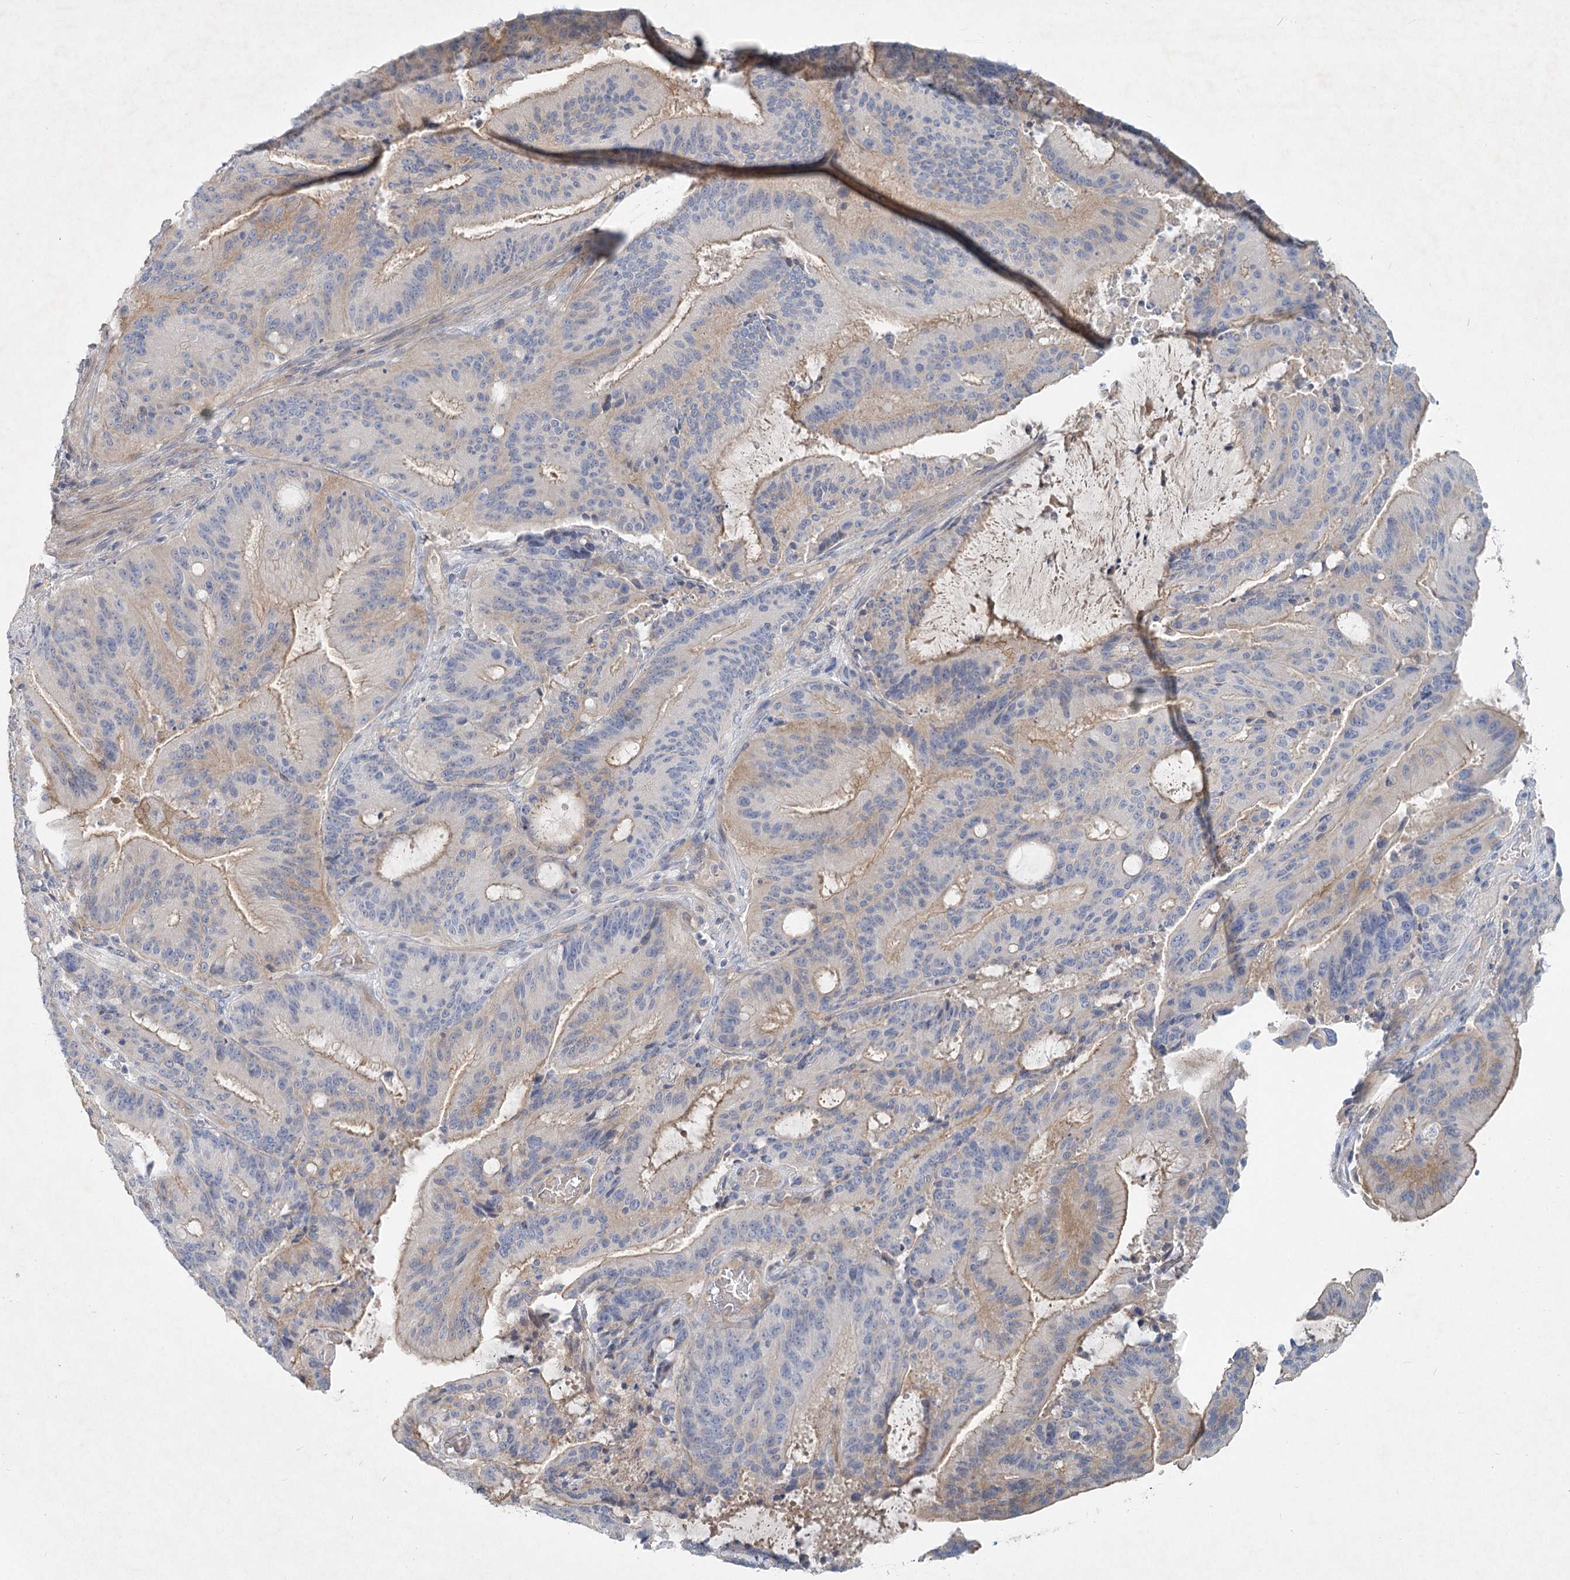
{"staining": {"intensity": "weak", "quantity": "<25%", "location": "cytoplasmic/membranous"}, "tissue": "liver cancer", "cell_type": "Tumor cells", "image_type": "cancer", "snomed": [{"axis": "morphology", "description": "Normal tissue, NOS"}, {"axis": "morphology", "description": "Cholangiocarcinoma"}, {"axis": "topography", "description": "Liver"}, {"axis": "topography", "description": "Peripheral nerve tissue"}], "caption": "Immunohistochemistry of liver cancer shows no staining in tumor cells.", "gene": "DNMBP", "patient": {"sex": "female", "age": 73}}